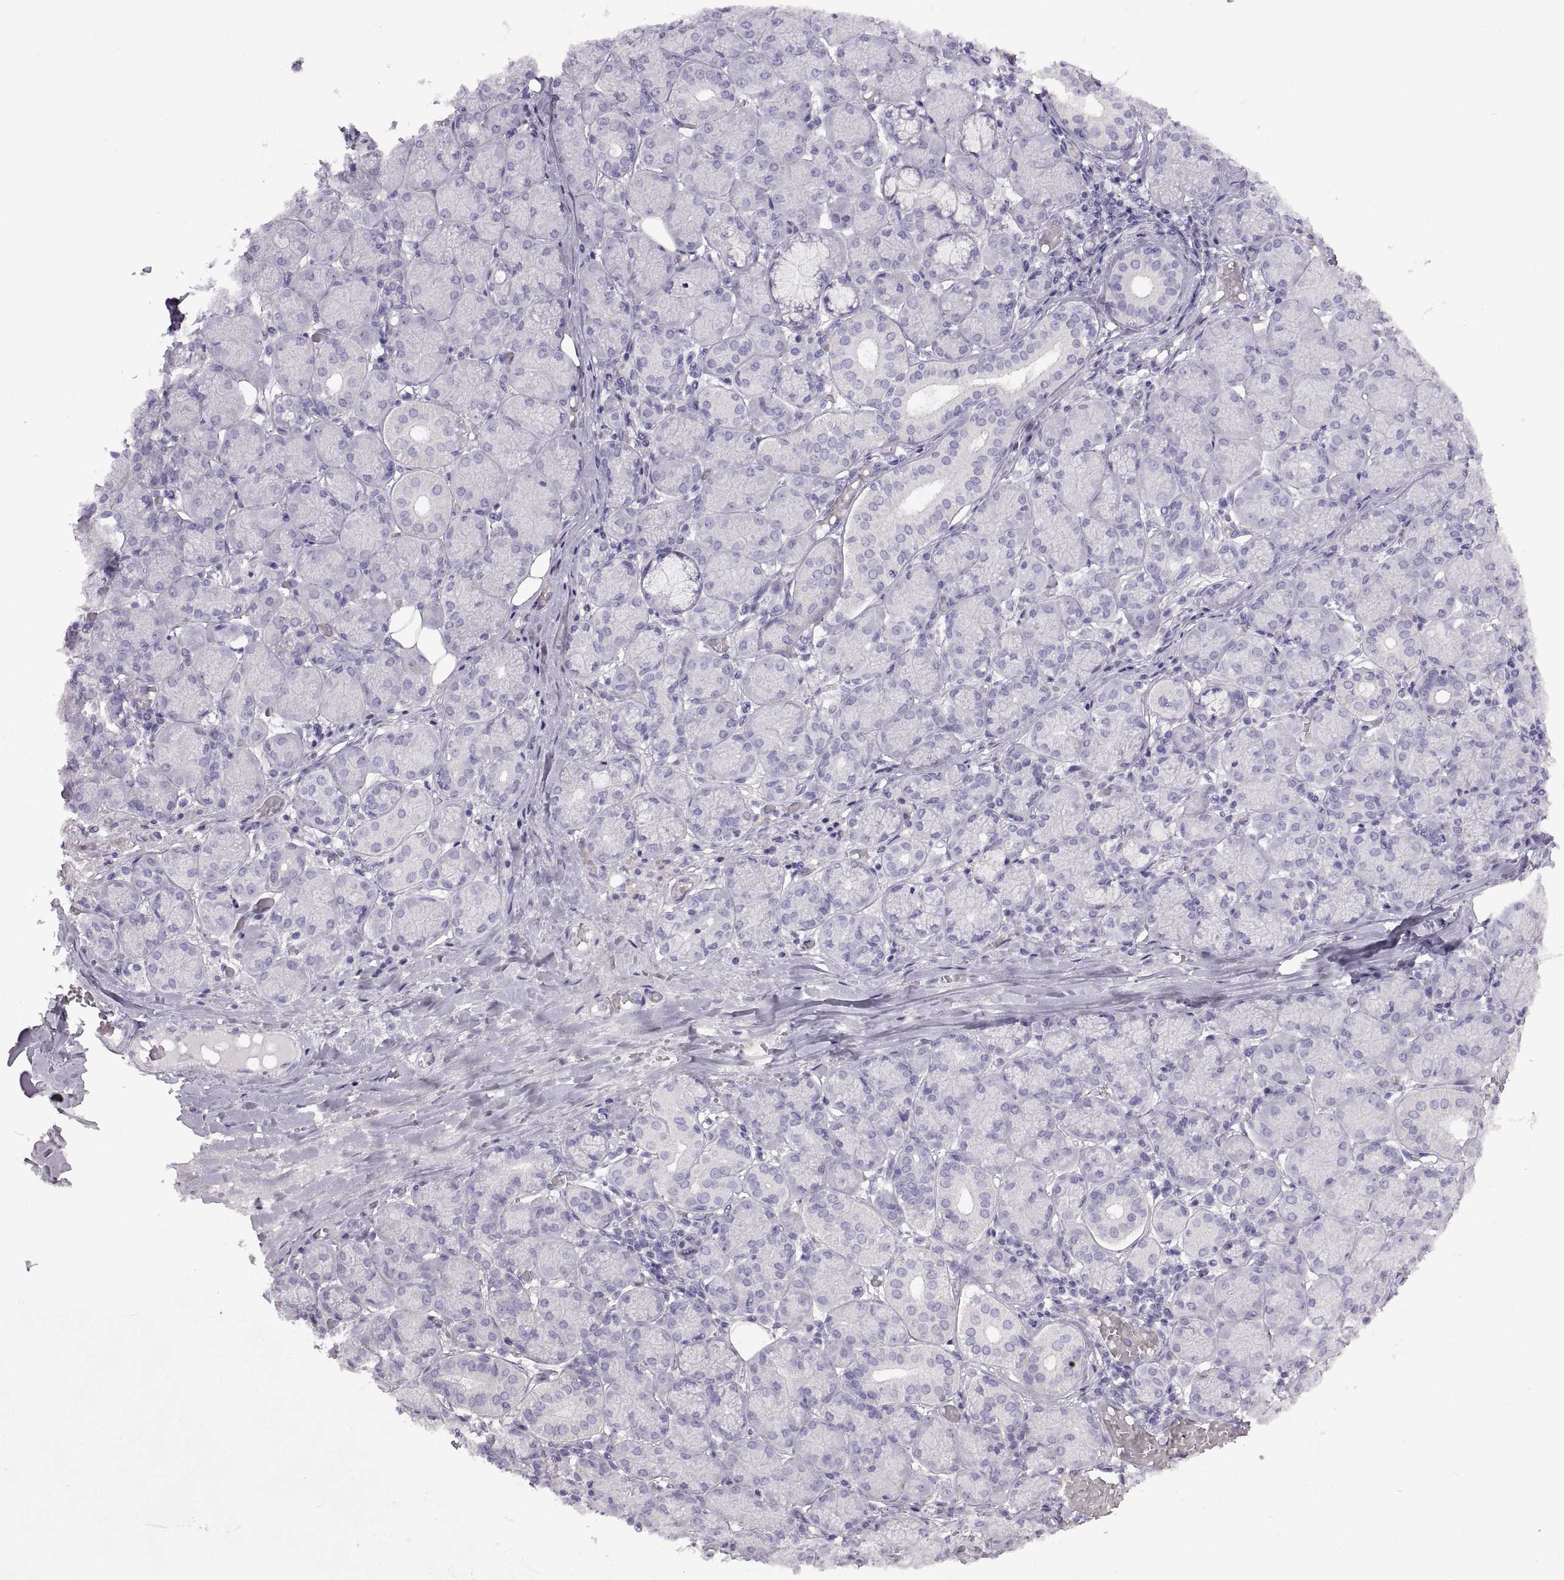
{"staining": {"intensity": "negative", "quantity": "none", "location": "none"}, "tissue": "salivary gland", "cell_type": "Glandular cells", "image_type": "normal", "snomed": [{"axis": "morphology", "description": "Normal tissue, NOS"}, {"axis": "topography", "description": "Salivary gland"}, {"axis": "topography", "description": "Peripheral nerve tissue"}], "caption": "The immunohistochemistry (IHC) image has no significant staining in glandular cells of salivary gland. (DAB immunohistochemistry, high magnification).", "gene": "CRYBB3", "patient": {"sex": "female", "age": 24}}